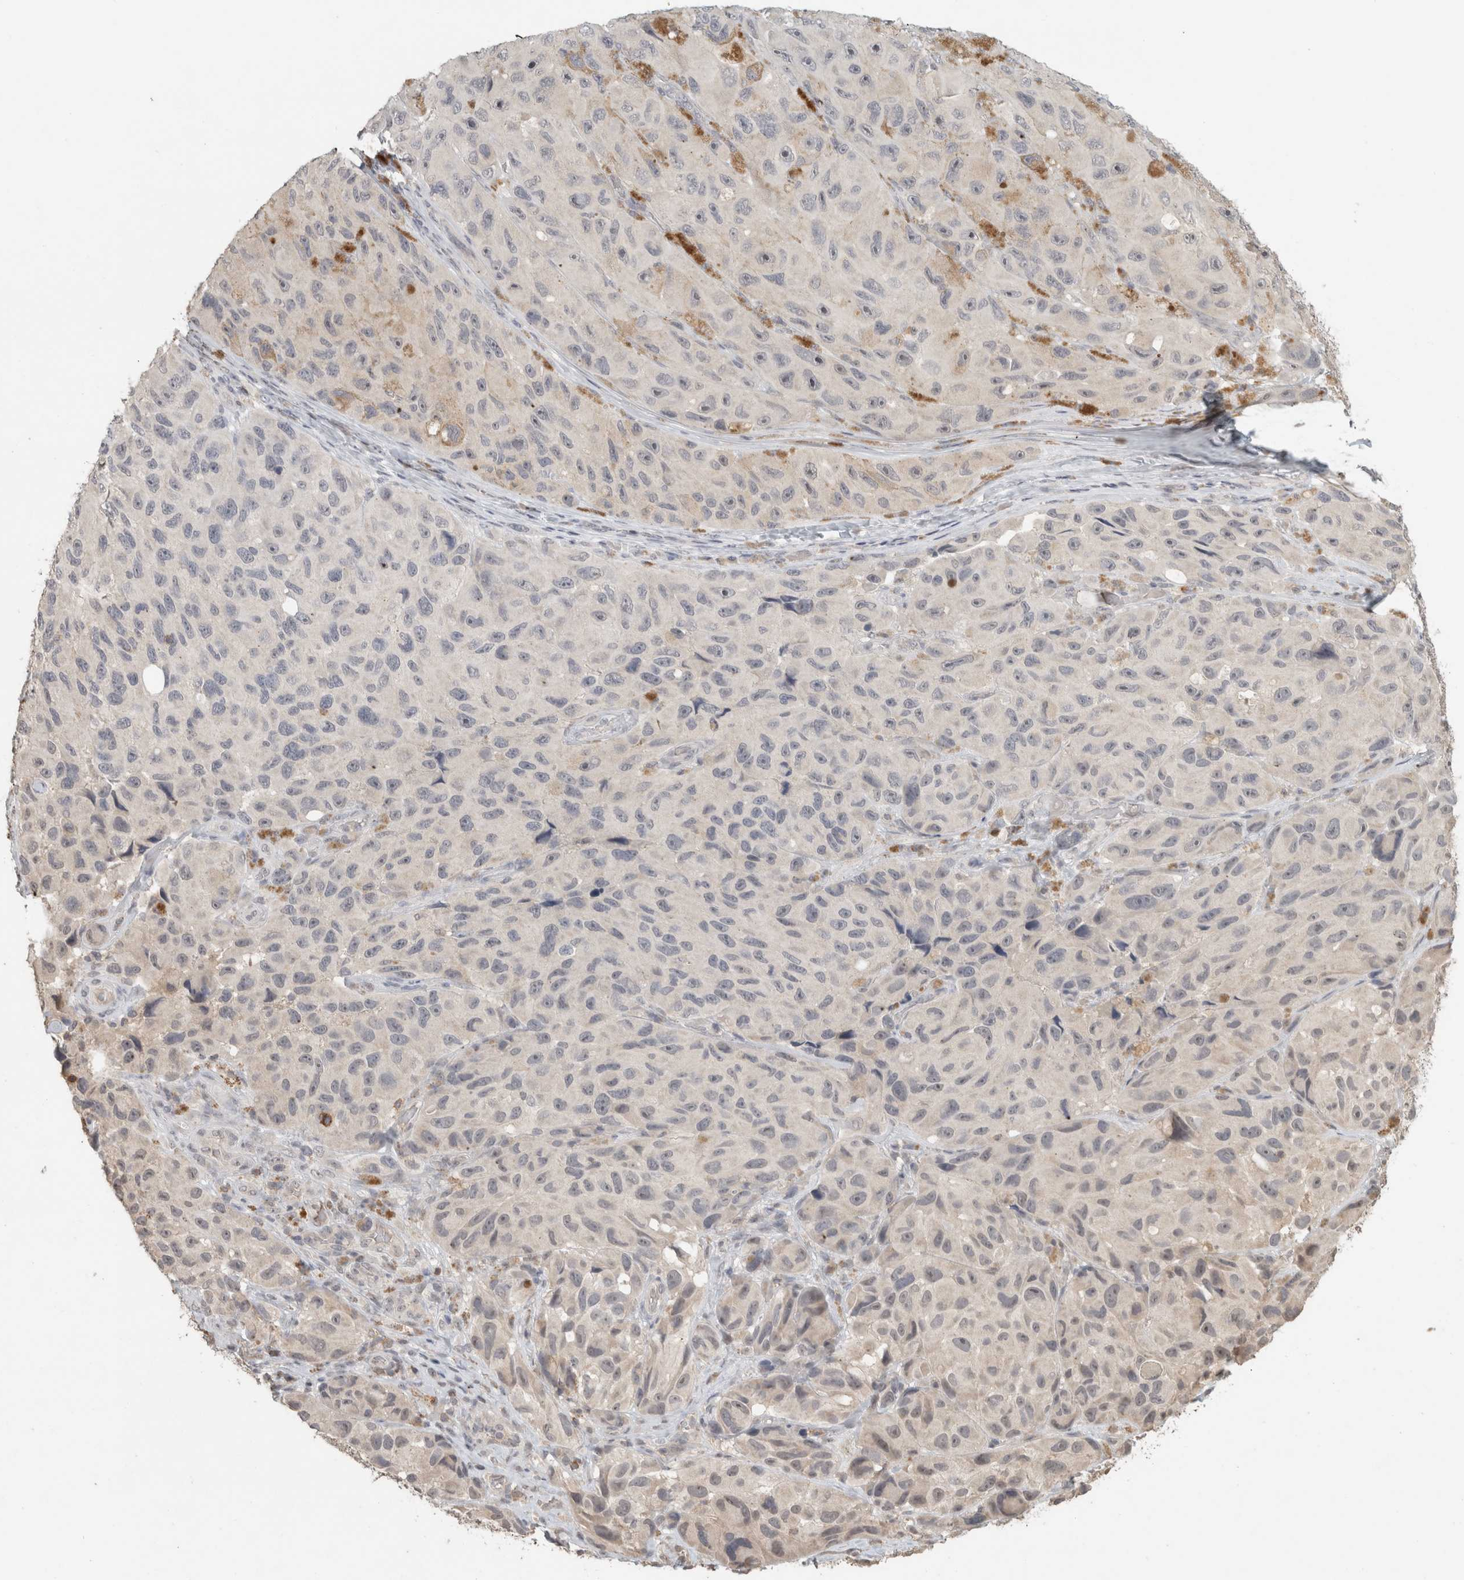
{"staining": {"intensity": "negative", "quantity": "none", "location": "none"}, "tissue": "melanoma", "cell_type": "Tumor cells", "image_type": "cancer", "snomed": [{"axis": "morphology", "description": "Malignant melanoma, NOS"}, {"axis": "topography", "description": "Skin"}], "caption": "This is an immunohistochemistry (IHC) micrograph of human malignant melanoma. There is no positivity in tumor cells.", "gene": "TRAT1", "patient": {"sex": "female", "age": 73}}